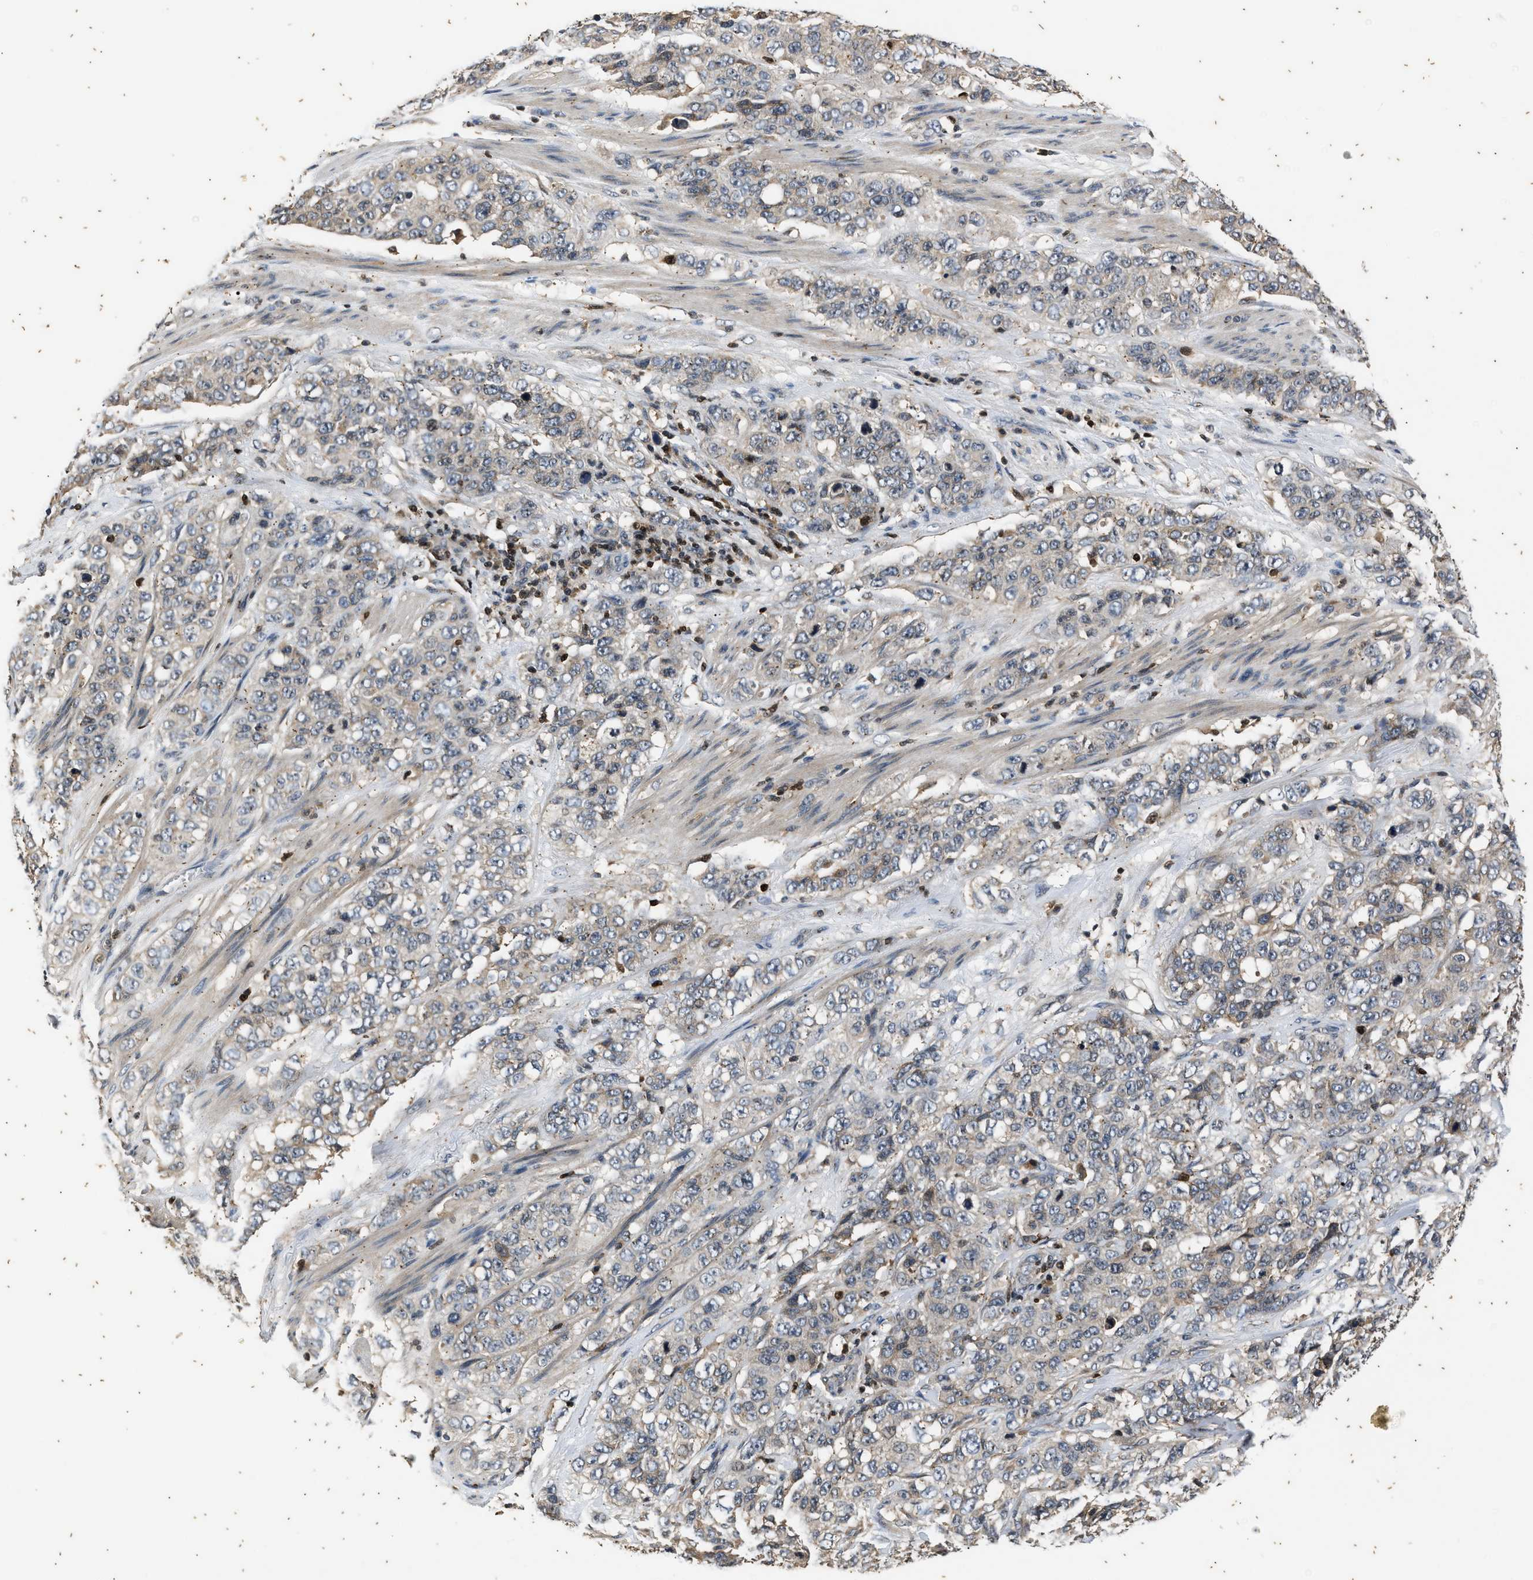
{"staining": {"intensity": "weak", "quantity": "<25%", "location": "cytoplasmic/membranous"}, "tissue": "stomach cancer", "cell_type": "Tumor cells", "image_type": "cancer", "snomed": [{"axis": "morphology", "description": "Adenocarcinoma, NOS"}, {"axis": "topography", "description": "Stomach"}], "caption": "This photomicrograph is of stomach adenocarcinoma stained with immunohistochemistry (IHC) to label a protein in brown with the nuclei are counter-stained blue. There is no expression in tumor cells.", "gene": "PTPN7", "patient": {"sex": "male", "age": 48}}